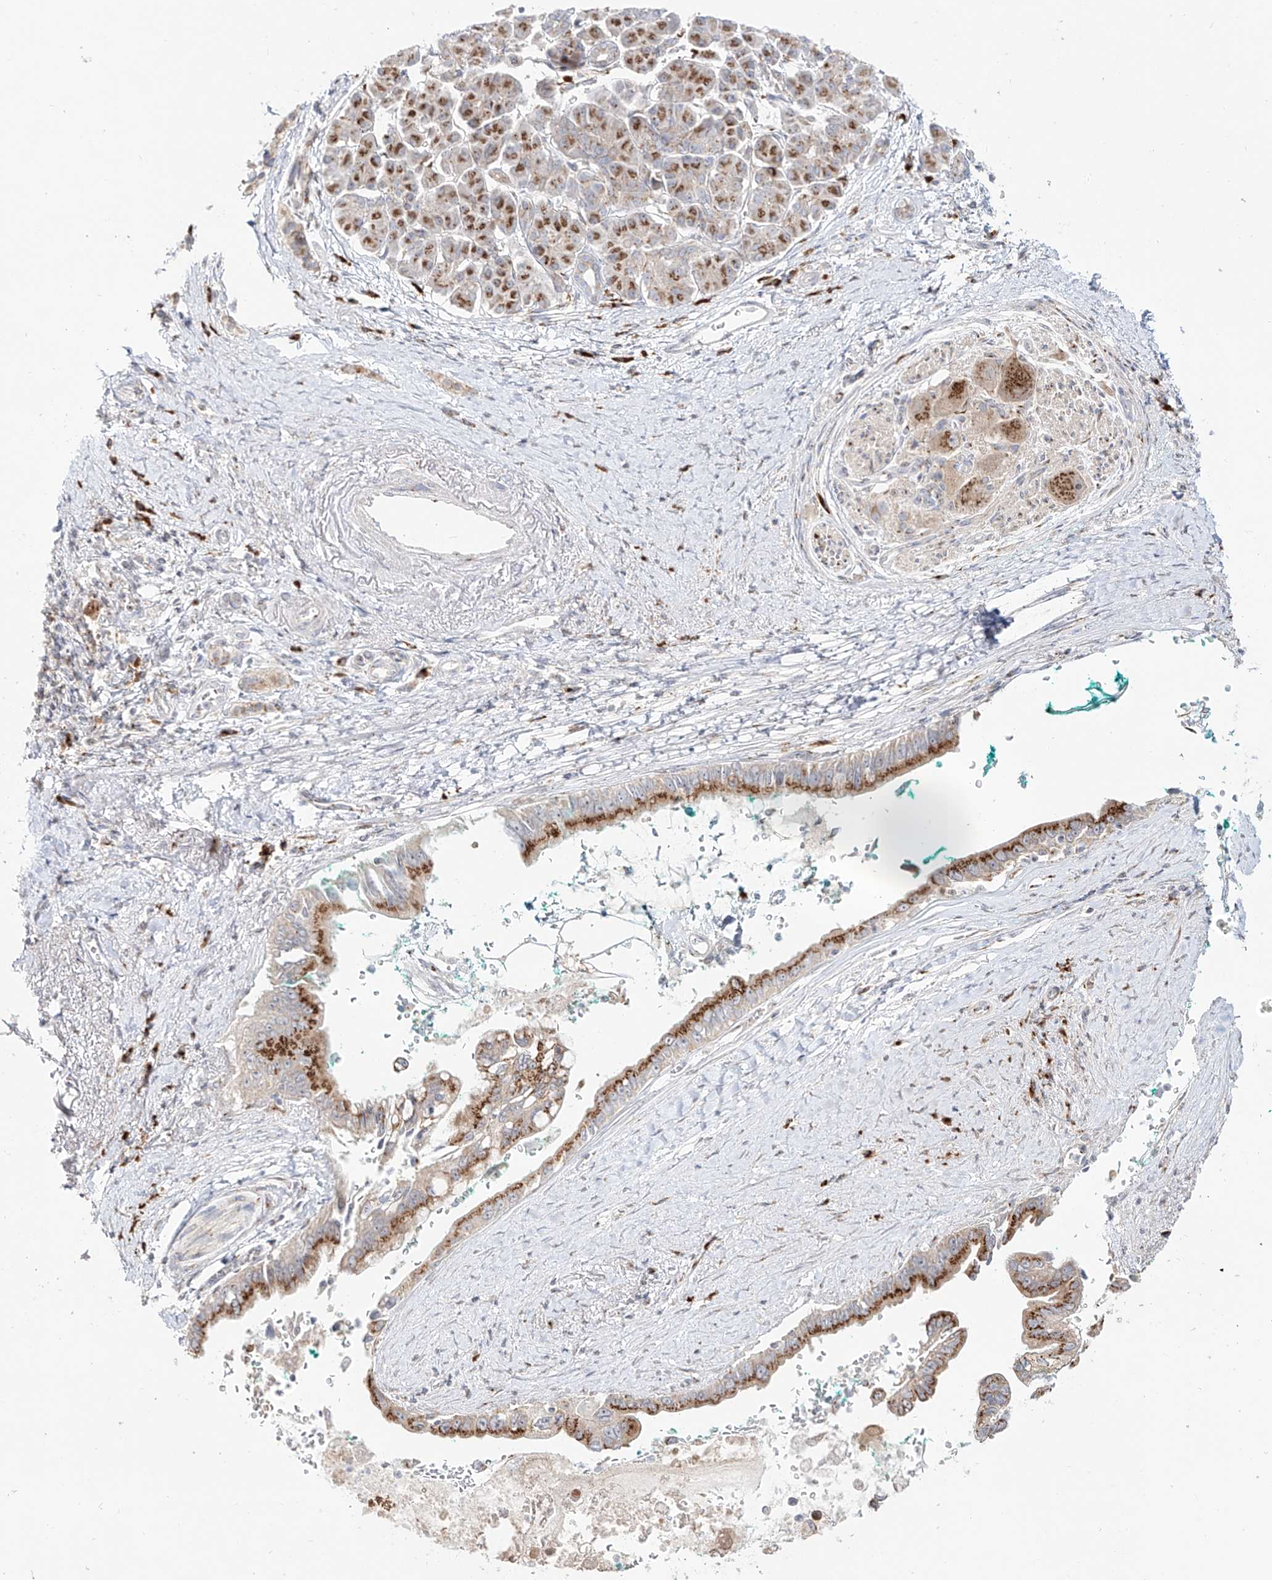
{"staining": {"intensity": "moderate", "quantity": ">75%", "location": "cytoplasmic/membranous"}, "tissue": "pancreatic cancer", "cell_type": "Tumor cells", "image_type": "cancer", "snomed": [{"axis": "morphology", "description": "Adenocarcinoma, NOS"}, {"axis": "topography", "description": "Pancreas"}], "caption": "This image demonstrates immunohistochemistry staining of human pancreatic cancer (adenocarcinoma), with medium moderate cytoplasmic/membranous staining in approximately >75% of tumor cells.", "gene": "BSDC1", "patient": {"sex": "male", "age": 78}}